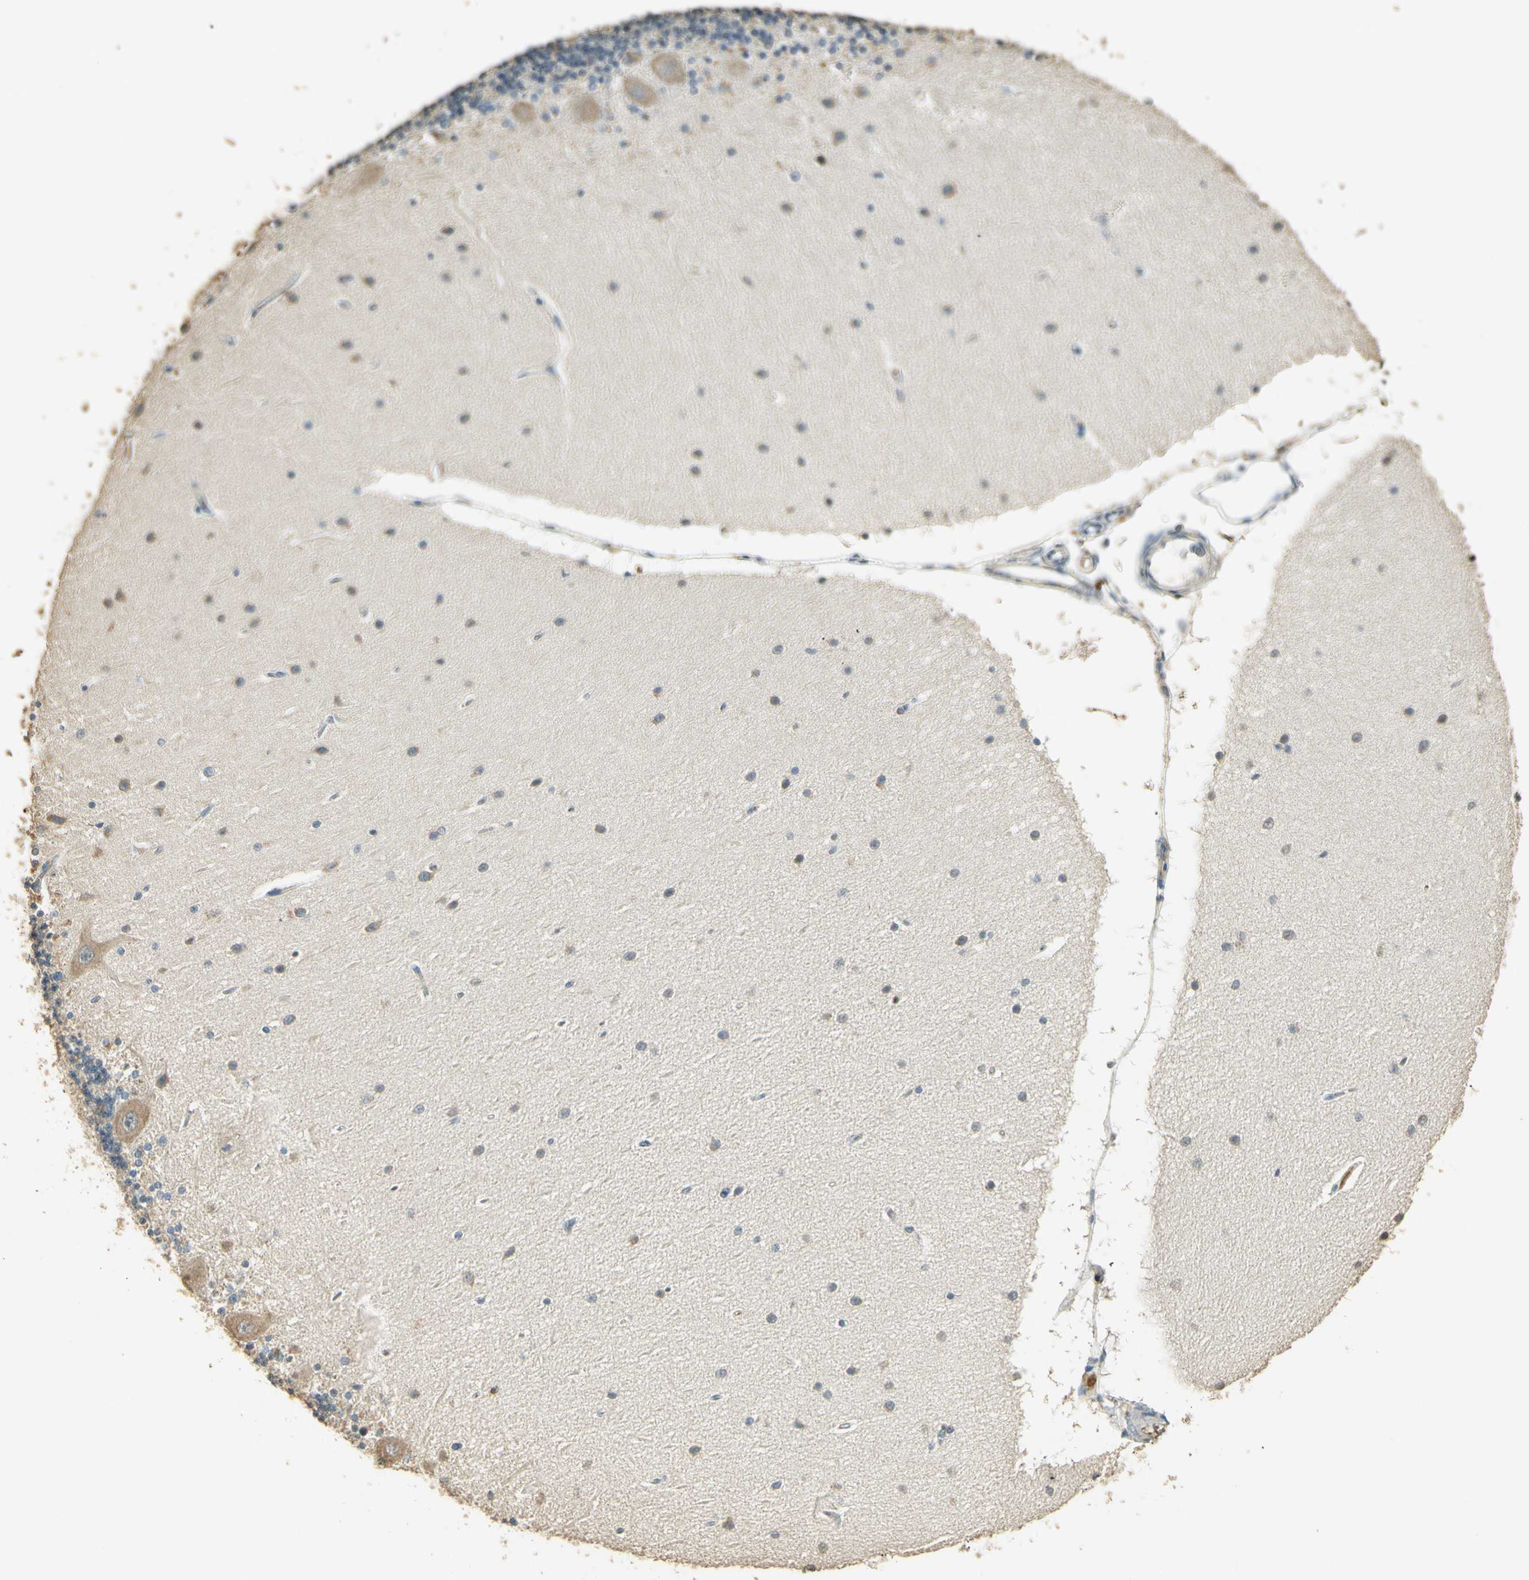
{"staining": {"intensity": "negative", "quantity": "none", "location": "none"}, "tissue": "cerebellum", "cell_type": "Cells in granular layer", "image_type": "normal", "snomed": [{"axis": "morphology", "description": "Normal tissue, NOS"}, {"axis": "topography", "description": "Cerebellum"}], "caption": "An image of cerebellum stained for a protein exhibits no brown staining in cells in granular layer. (DAB (3,3'-diaminobenzidine) immunohistochemistry (IHC) visualized using brightfield microscopy, high magnification).", "gene": "UXS1", "patient": {"sex": "female", "age": 54}}